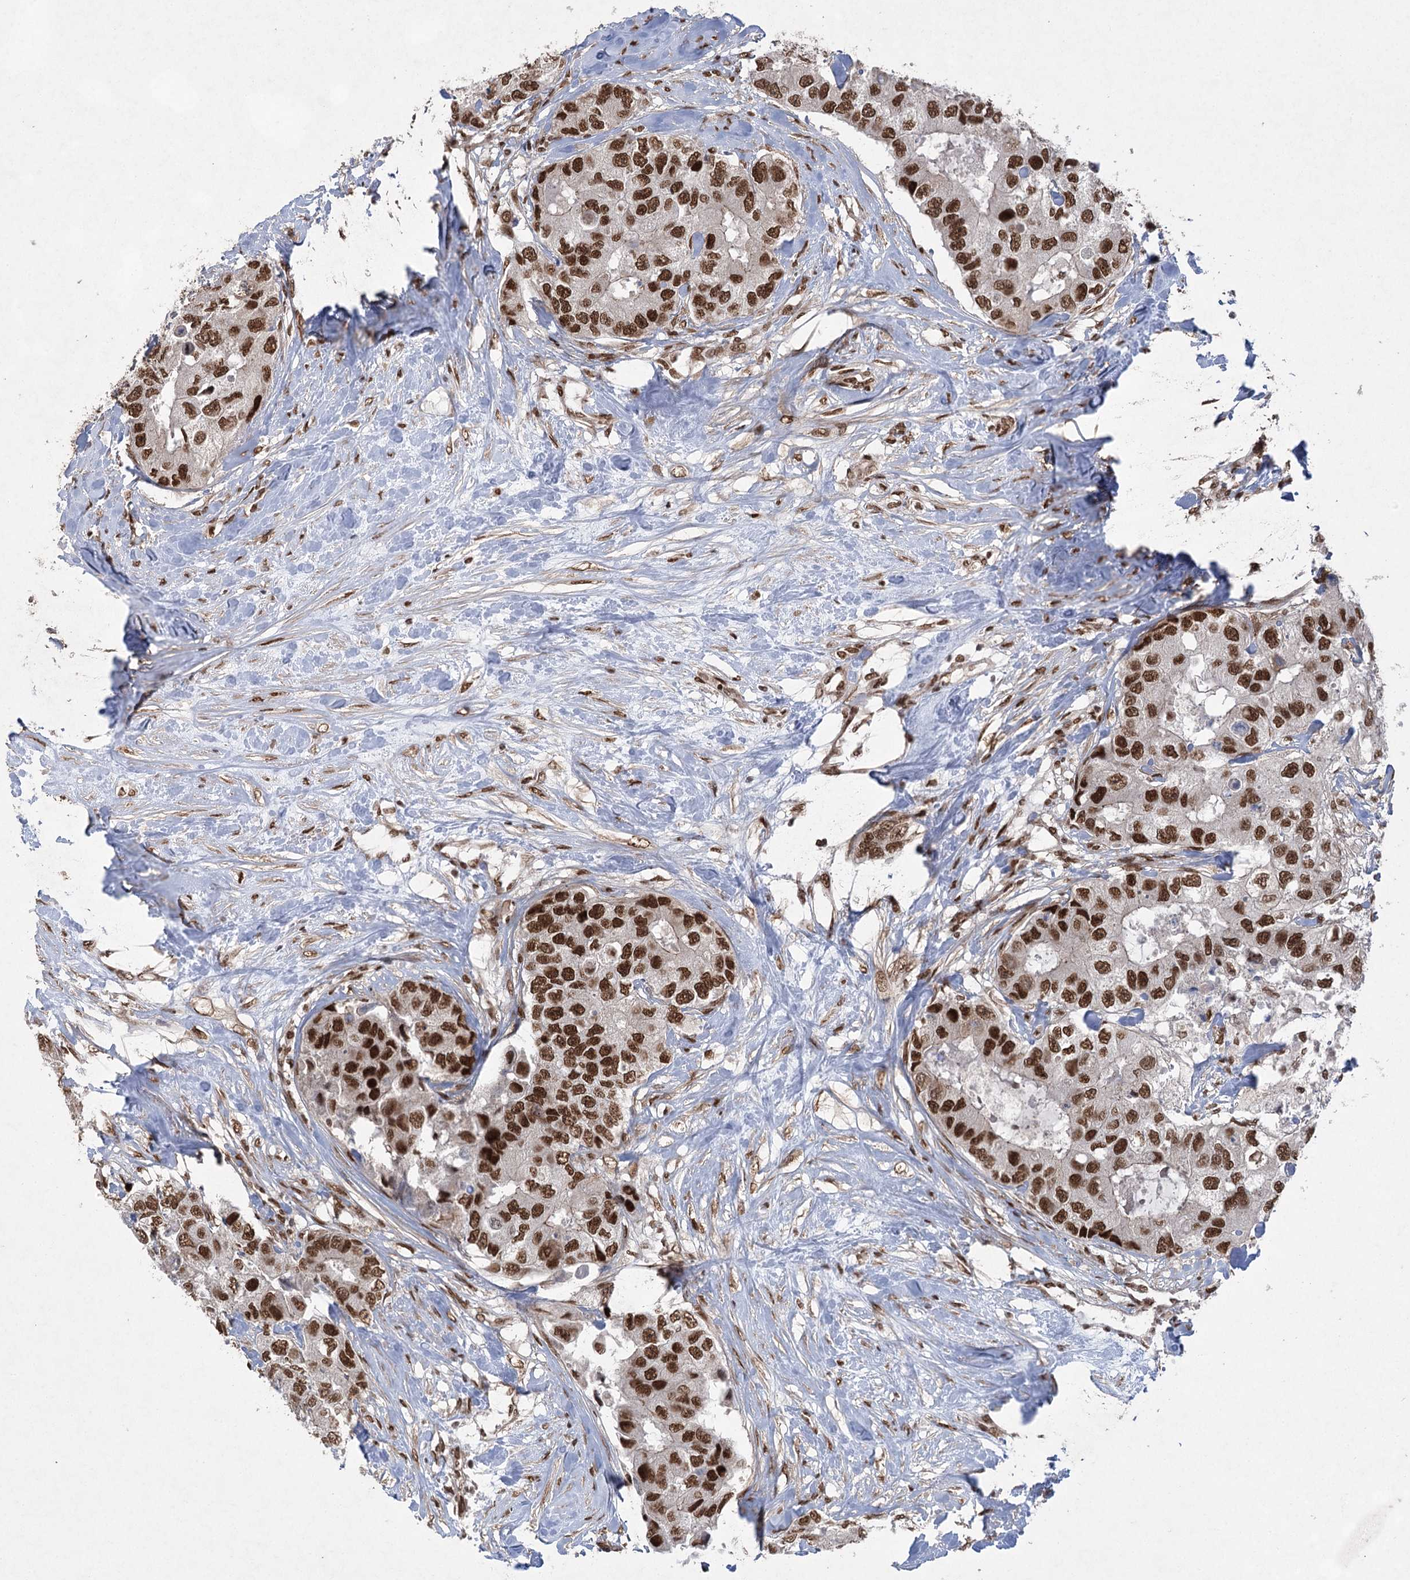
{"staining": {"intensity": "strong", "quantity": ">75%", "location": "nuclear"}, "tissue": "breast cancer", "cell_type": "Tumor cells", "image_type": "cancer", "snomed": [{"axis": "morphology", "description": "Duct carcinoma"}, {"axis": "topography", "description": "Breast"}], "caption": "Breast cancer (infiltrating ductal carcinoma) stained with DAB IHC demonstrates high levels of strong nuclear expression in approximately >75% of tumor cells.", "gene": "ZCCHC8", "patient": {"sex": "female", "age": 62}}